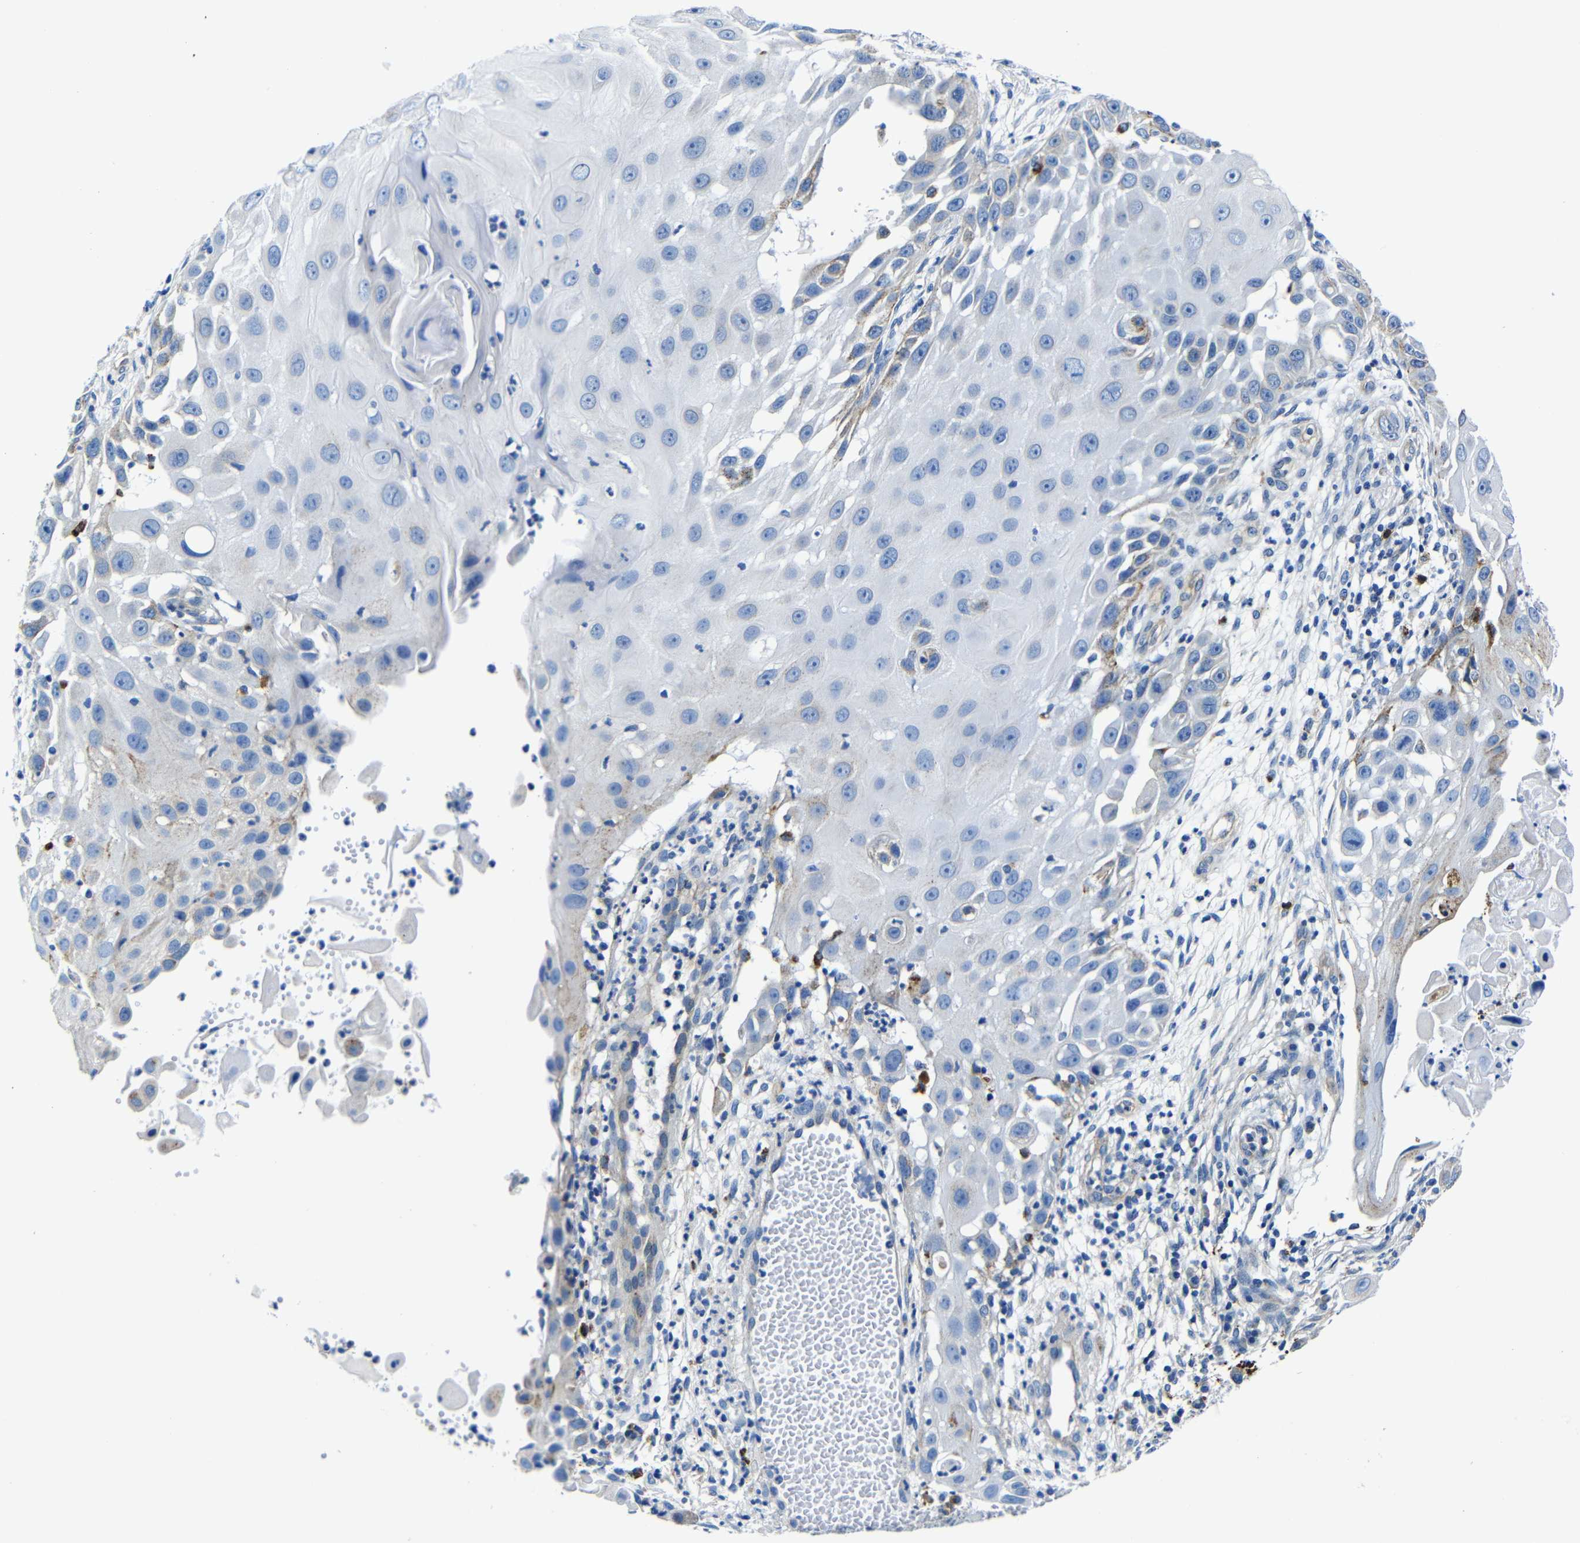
{"staining": {"intensity": "negative", "quantity": "none", "location": "none"}, "tissue": "skin cancer", "cell_type": "Tumor cells", "image_type": "cancer", "snomed": [{"axis": "morphology", "description": "Squamous cell carcinoma, NOS"}, {"axis": "topography", "description": "Skin"}], "caption": "This is an immunohistochemistry (IHC) histopathology image of human squamous cell carcinoma (skin). There is no staining in tumor cells.", "gene": "GIMAP2", "patient": {"sex": "female", "age": 44}}